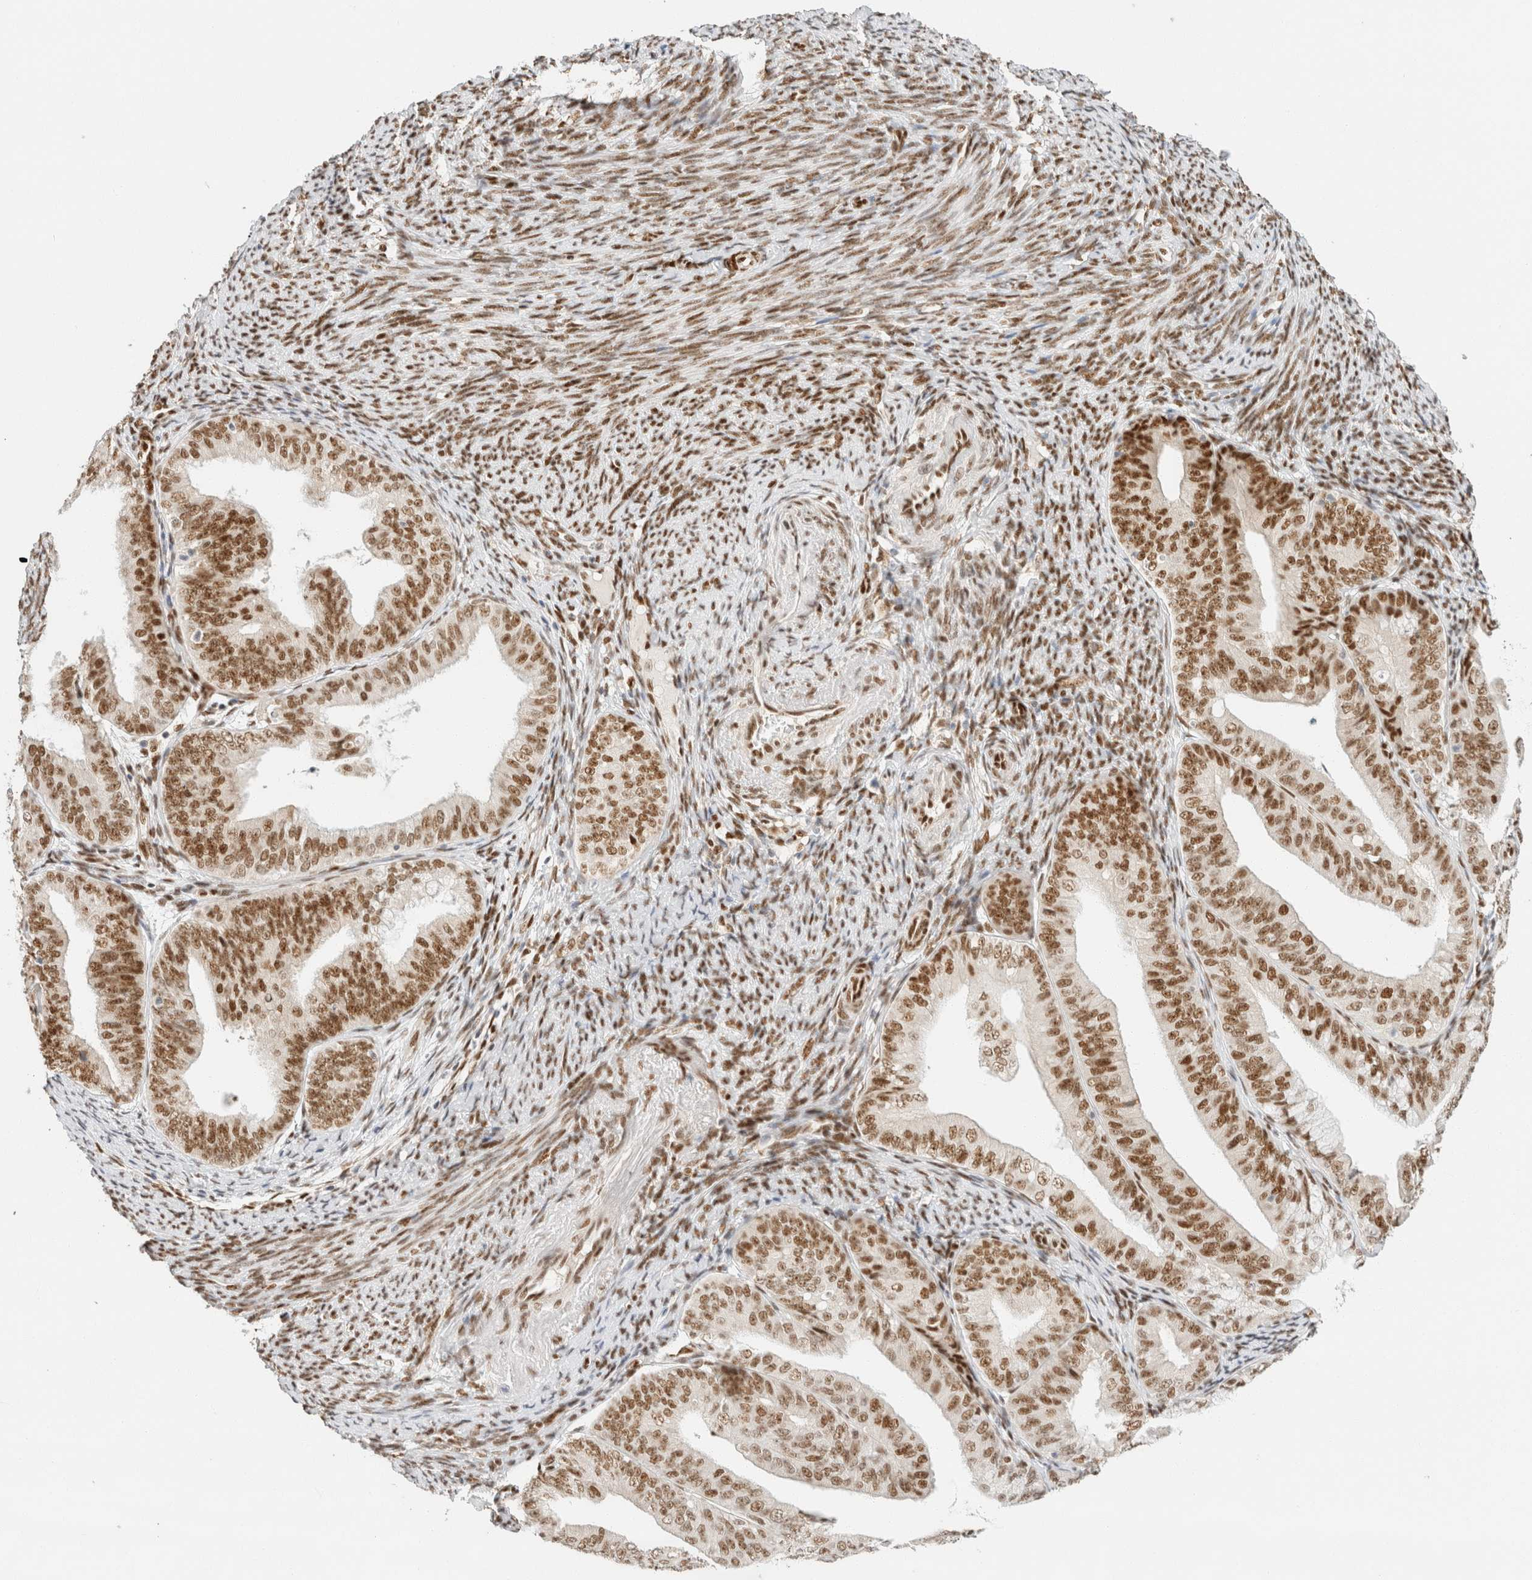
{"staining": {"intensity": "moderate", "quantity": ">75%", "location": "nuclear"}, "tissue": "endometrial cancer", "cell_type": "Tumor cells", "image_type": "cancer", "snomed": [{"axis": "morphology", "description": "Adenocarcinoma, NOS"}, {"axis": "topography", "description": "Endometrium"}], "caption": "This is an image of immunohistochemistry staining of endometrial adenocarcinoma, which shows moderate staining in the nuclear of tumor cells.", "gene": "ZNF768", "patient": {"sex": "female", "age": 63}}